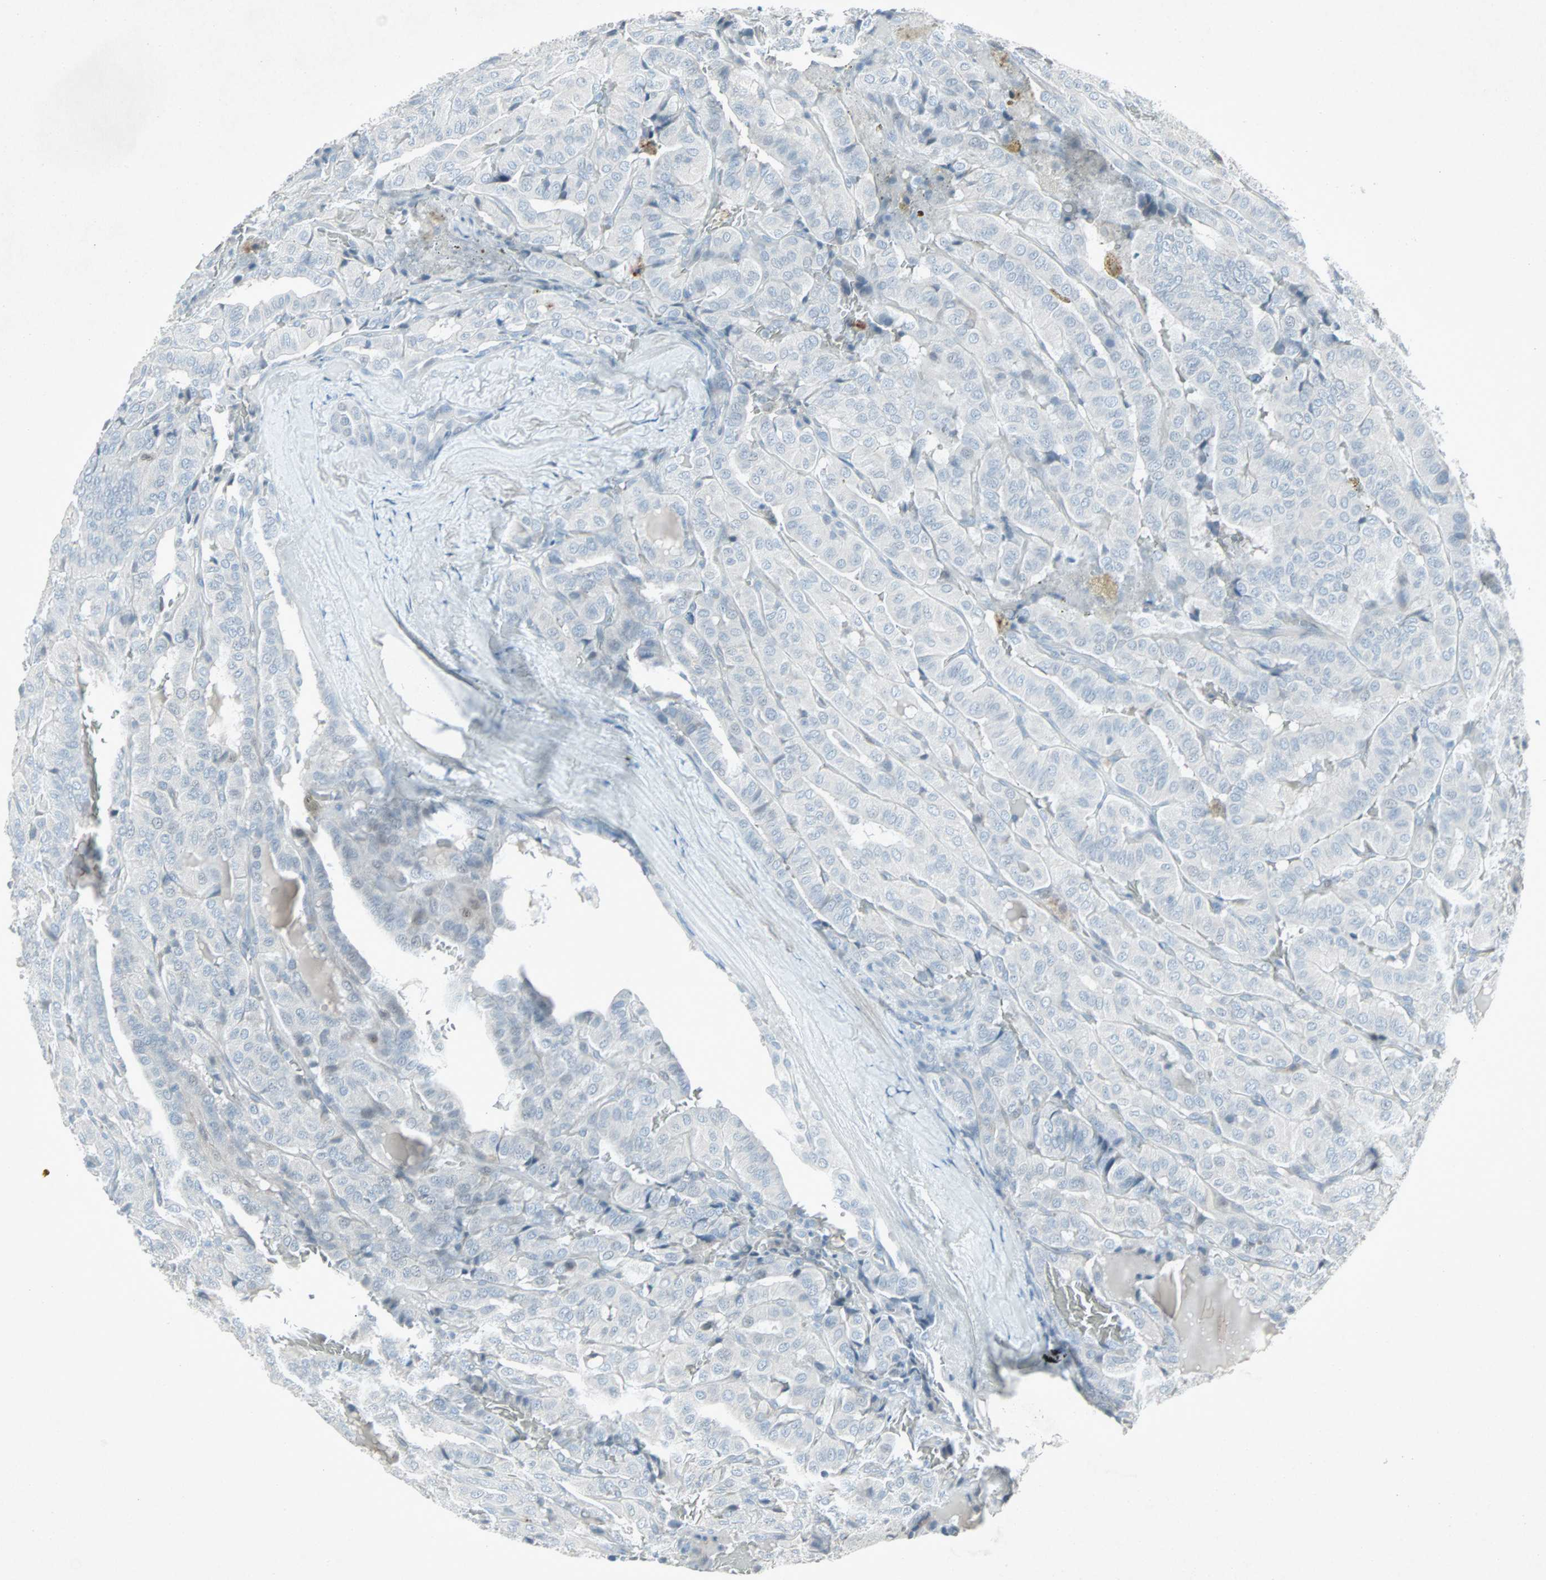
{"staining": {"intensity": "negative", "quantity": "none", "location": "none"}, "tissue": "thyroid cancer", "cell_type": "Tumor cells", "image_type": "cancer", "snomed": [{"axis": "morphology", "description": "Papillary adenocarcinoma, NOS"}, {"axis": "topography", "description": "Thyroid gland"}], "caption": "Tumor cells are negative for brown protein staining in thyroid papillary adenocarcinoma.", "gene": "LANCL3", "patient": {"sex": "male", "age": 77}}